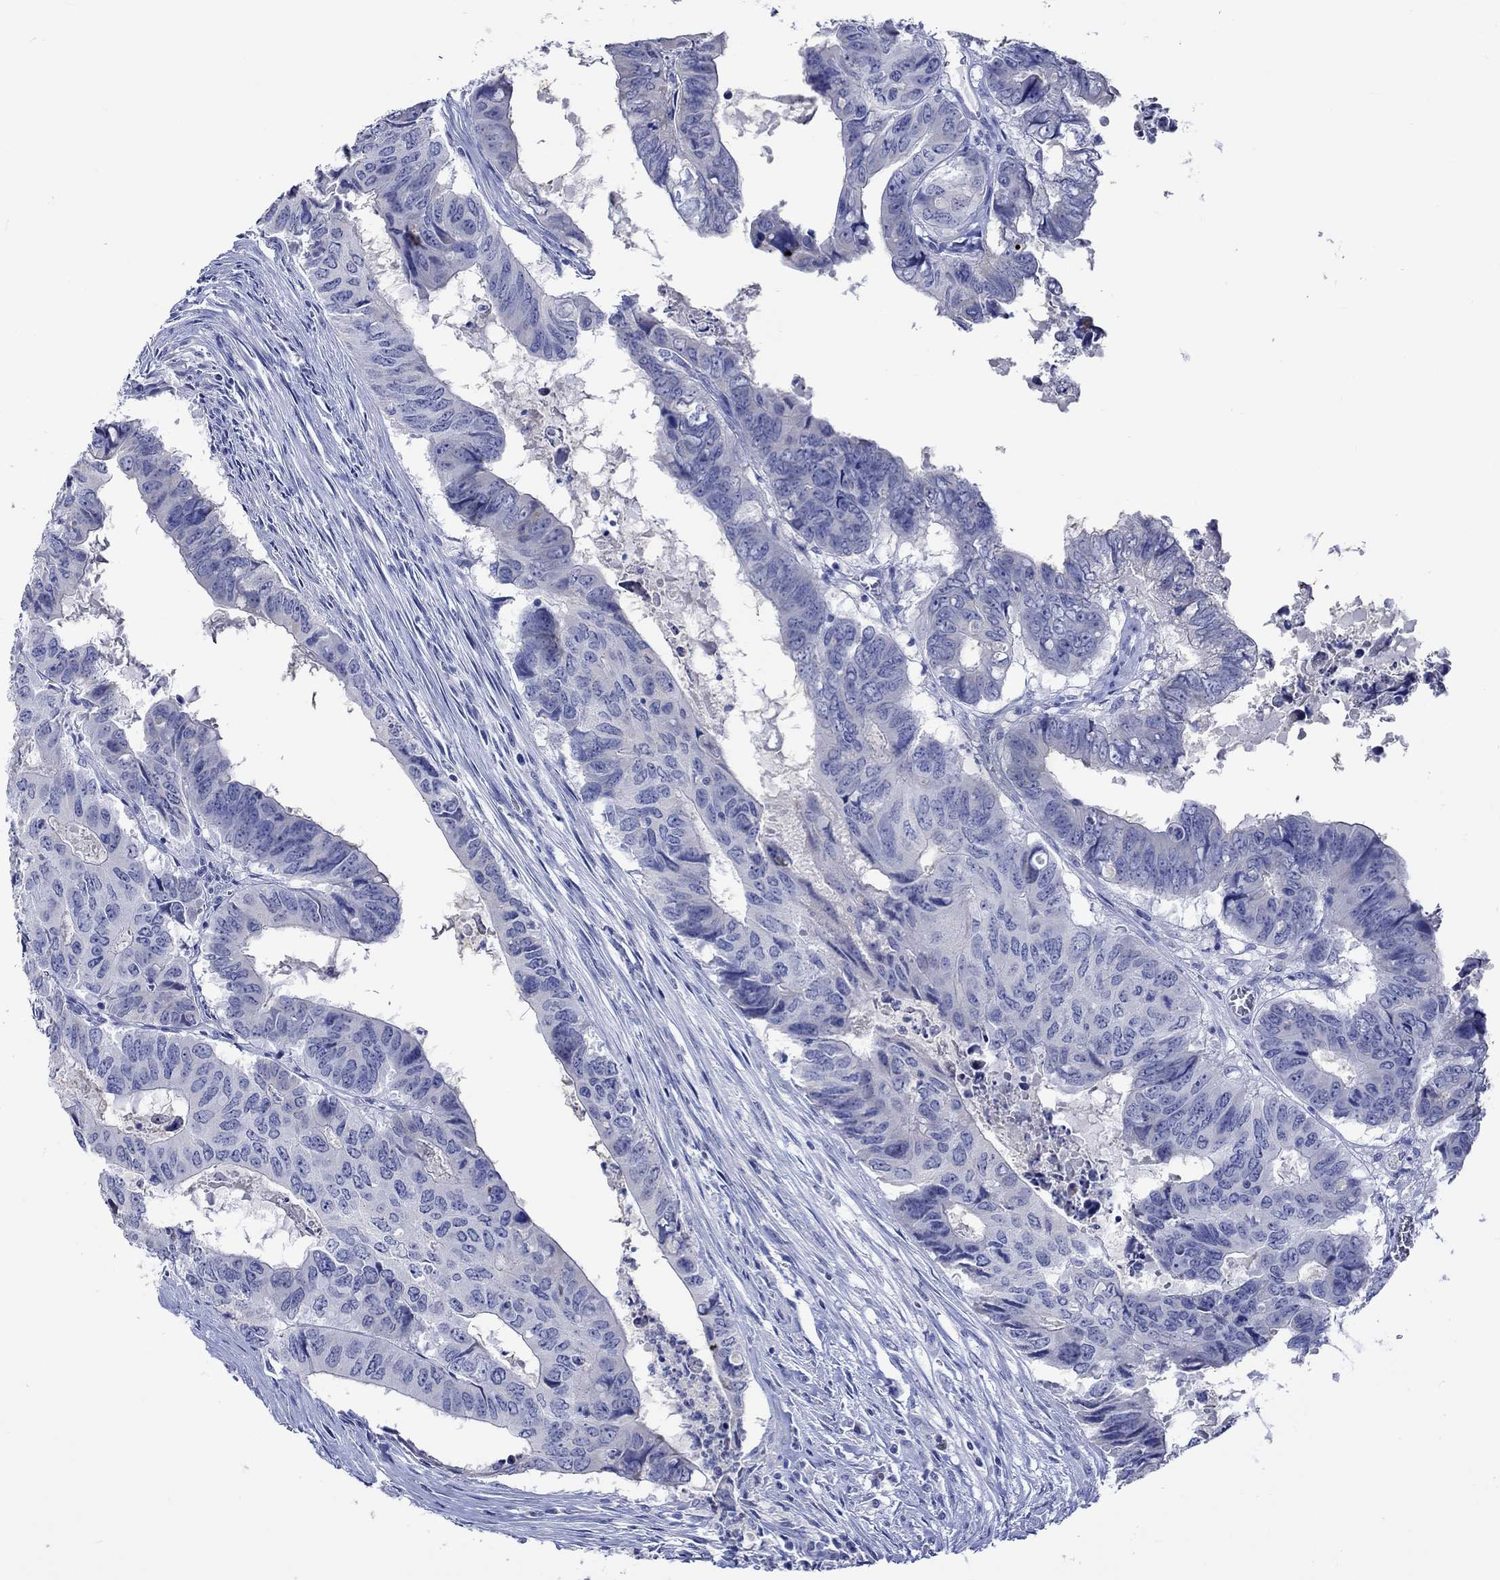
{"staining": {"intensity": "negative", "quantity": "none", "location": "none"}, "tissue": "colorectal cancer", "cell_type": "Tumor cells", "image_type": "cancer", "snomed": [{"axis": "morphology", "description": "Adenocarcinoma, NOS"}, {"axis": "topography", "description": "Colon"}], "caption": "There is no significant staining in tumor cells of colorectal cancer.", "gene": "KLHL35", "patient": {"sex": "male", "age": 79}}